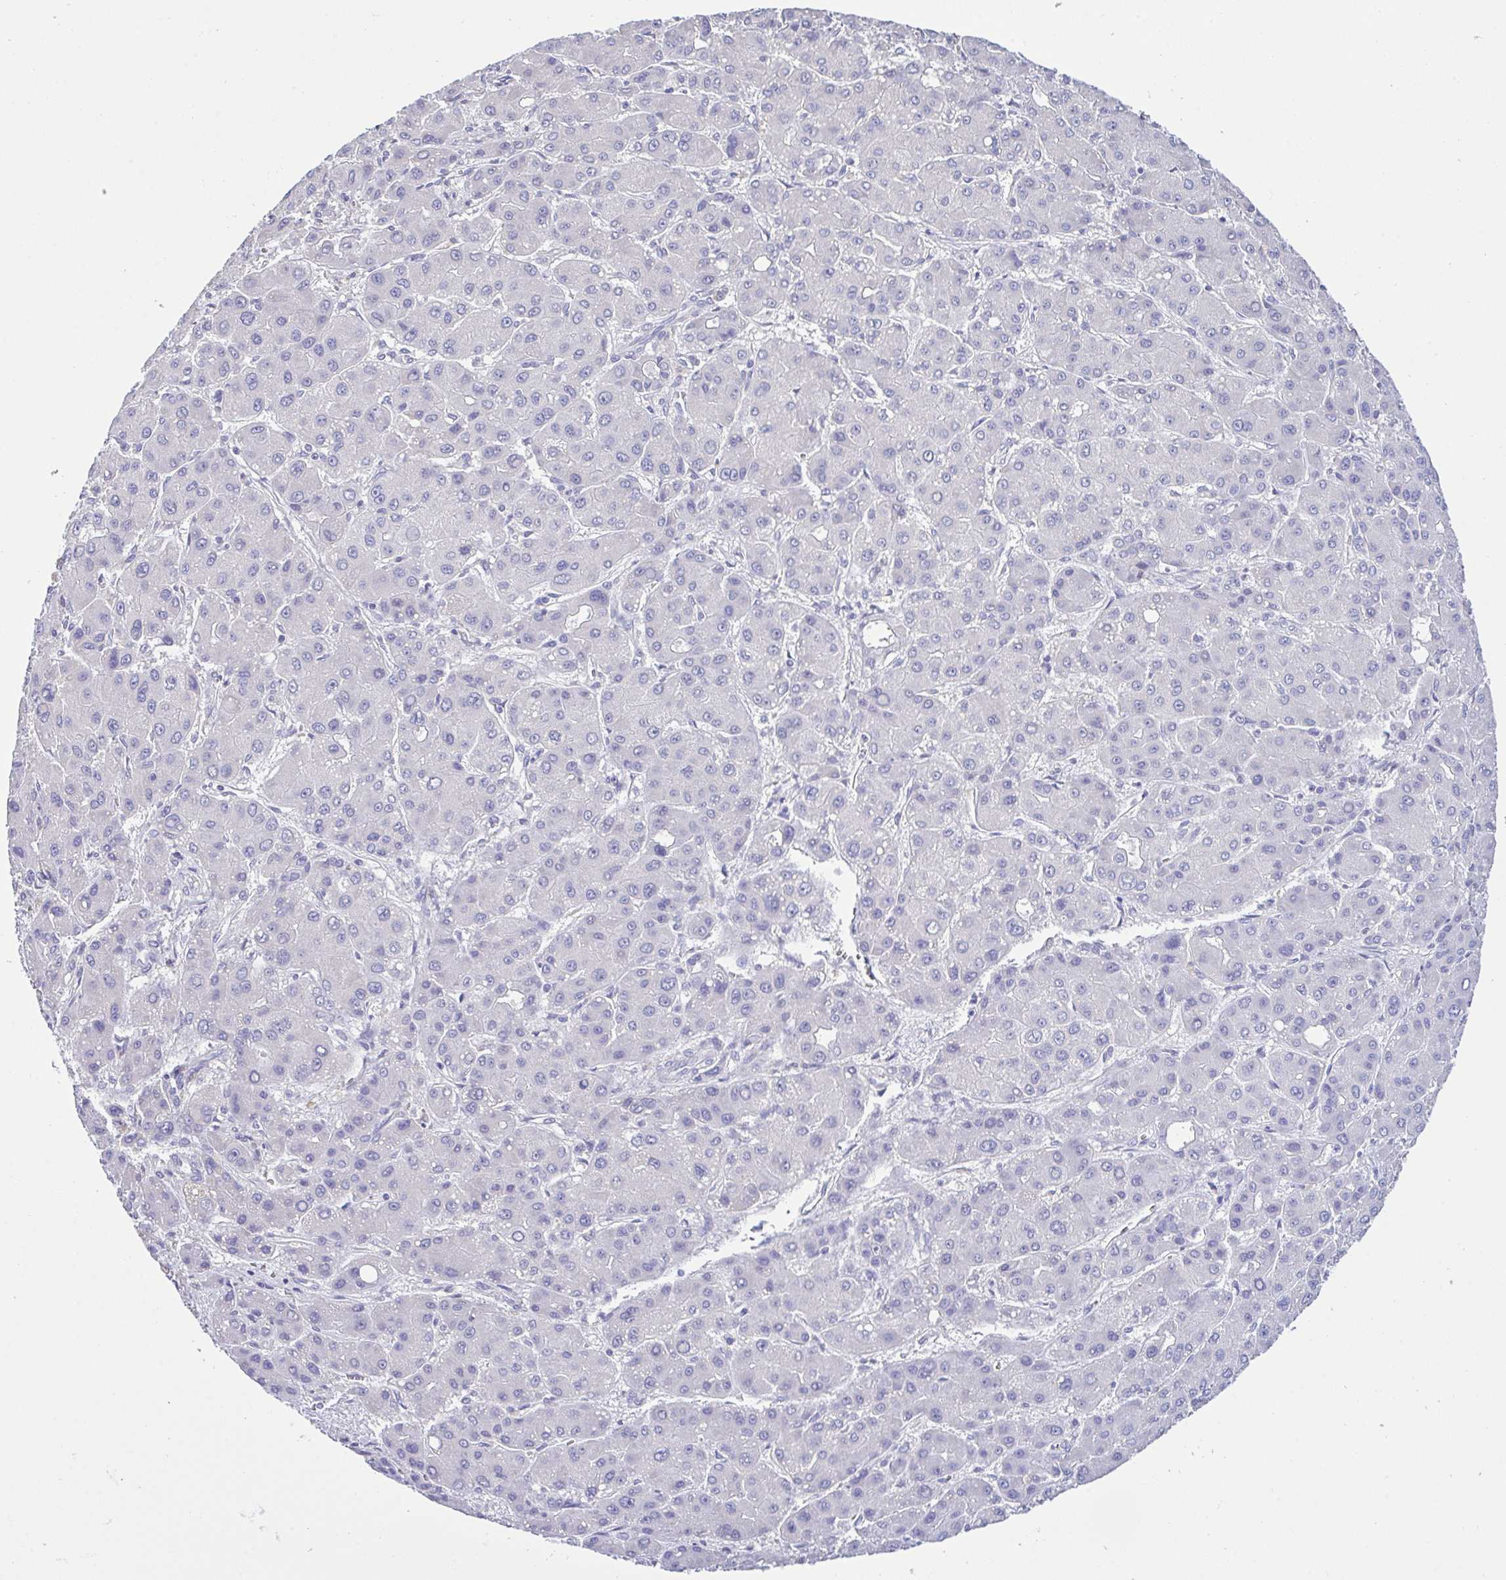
{"staining": {"intensity": "negative", "quantity": "none", "location": "none"}, "tissue": "liver cancer", "cell_type": "Tumor cells", "image_type": "cancer", "snomed": [{"axis": "morphology", "description": "Carcinoma, Hepatocellular, NOS"}, {"axis": "topography", "description": "Liver"}], "caption": "Photomicrograph shows no protein staining in tumor cells of liver hepatocellular carcinoma tissue. (DAB IHC with hematoxylin counter stain).", "gene": "CA10", "patient": {"sex": "male", "age": 55}}